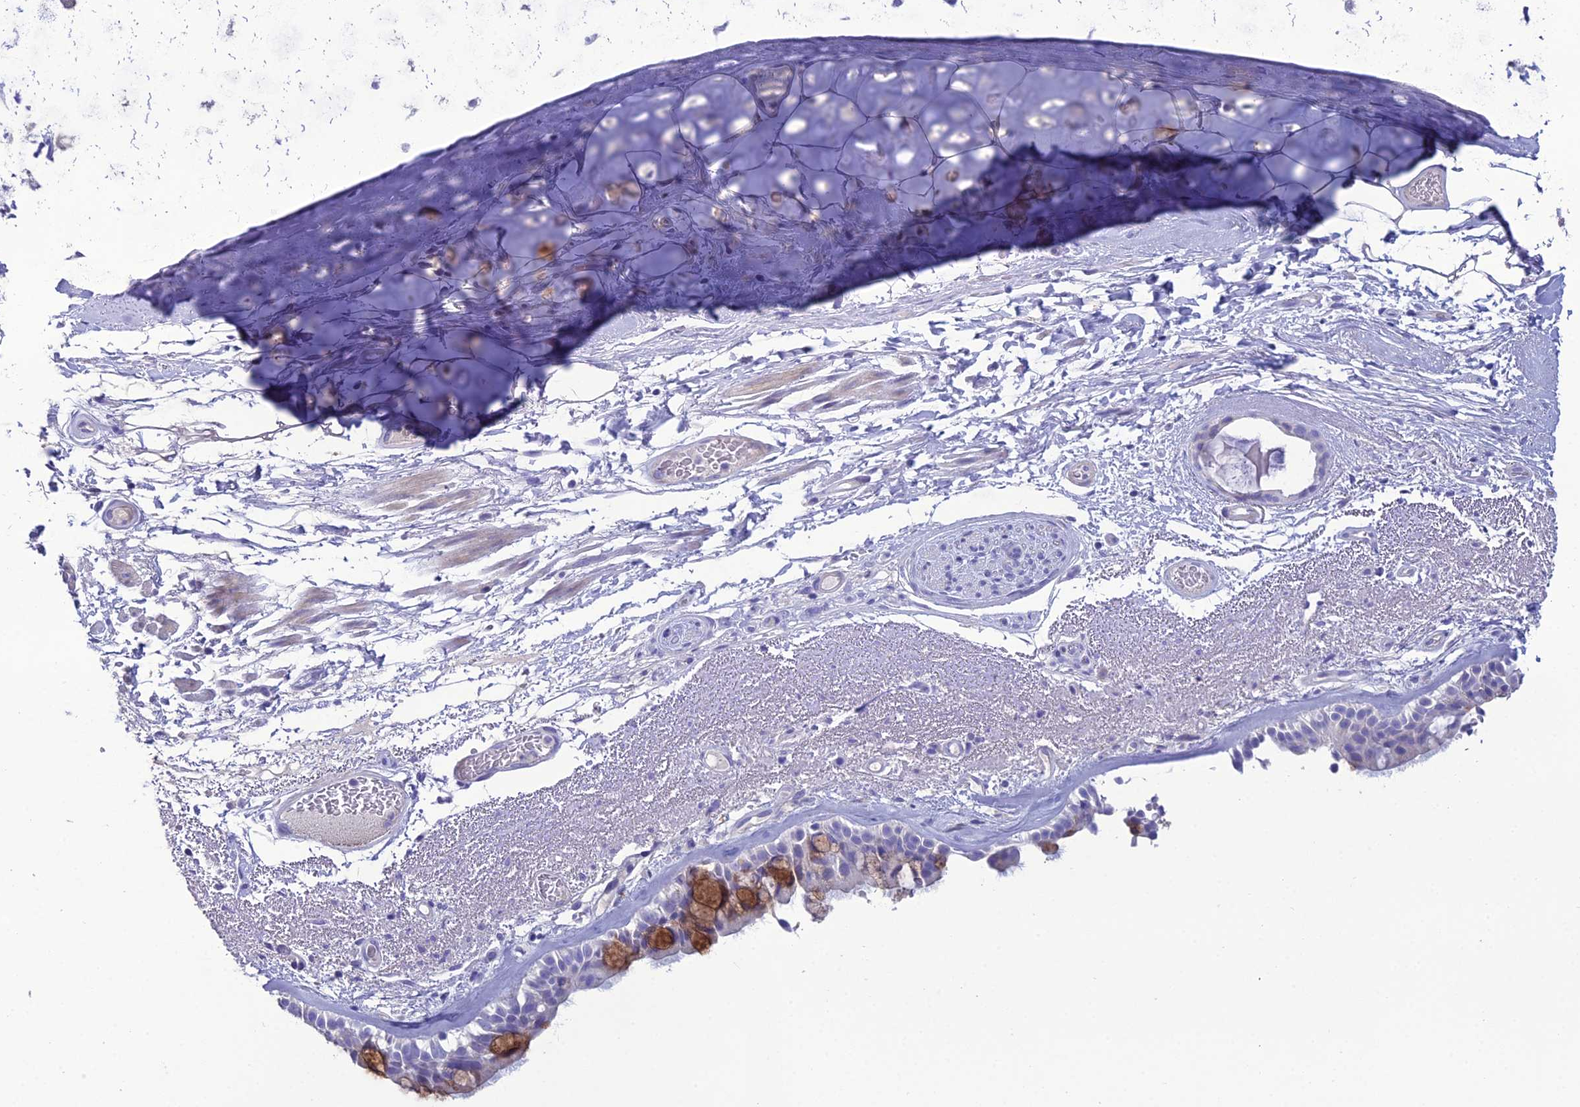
{"staining": {"intensity": "moderate", "quantity": "<25%", "location": "cytoplasmic/membranous"}, "tissue": "bronchus", "cell_type": "Respiratory epithelial cells", "image_type": "normal", "snomed": [{"axis": "morphology", "description": "Normal tissue, NOS"}, {"axis": "morphology", "description": "Squamous cell carcinoma, NOS"}, {"axis": "topography", "description": "Lymph node"}, {"axis": "topography", "description": "Bronchus"}, {"axis": "topography", "description": "Lung"}], "caption": "DAB (3,3'-diaminobenzidine) immunohistochemical staining of normal human bronchus reveals moderate cytoplasmic/membranous protein positivity in about <25% of respiratory epithelial cells. (brown staining indicates protein expression, while blue staining denotes nuclei).", "gene": "OR56B1", "patient": {"sex": "male", "age": 66}}